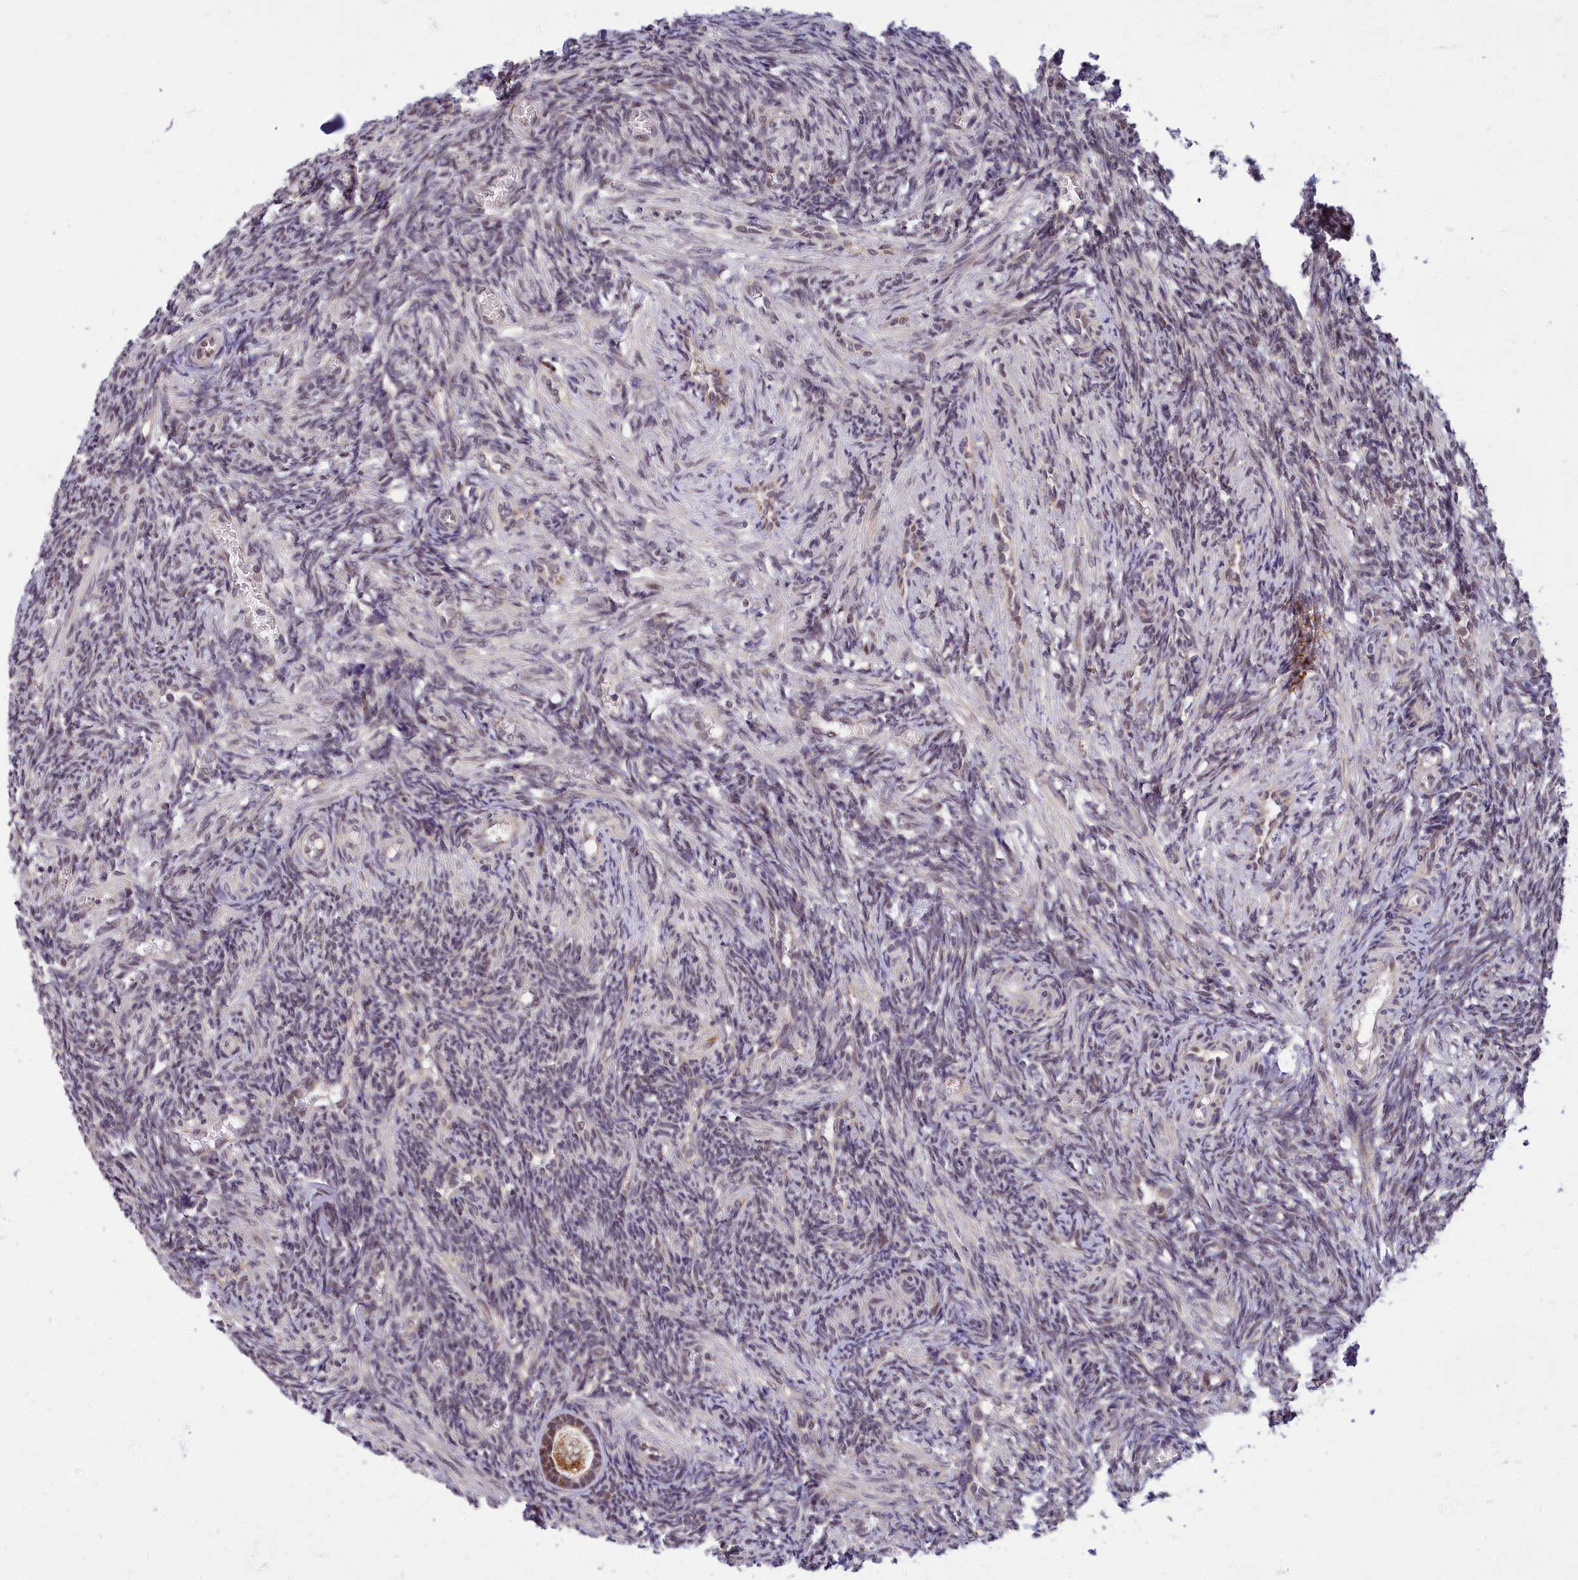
{"staining": {"intensity": "weak", "quantity": ">75%", "location": "cytoplasmic/membranous,nuclear"}, "tissue": "ovary", "cell_type": "Follicle cells", "image_type": "normal", "snomed": [{"axis": "morphology", "description": "Normal tissue, NOS"}, {"axis": "topography", "description": "Ovary"}], "caption": "Immunohistochemical staining of normal ovary exhibits low levels of weak cytoplasmic/membranous,nuclear positivity in approximately >75% of follicle cells.", "gene": "EARS2", "patient": {"sex": "female", "age": 27}}